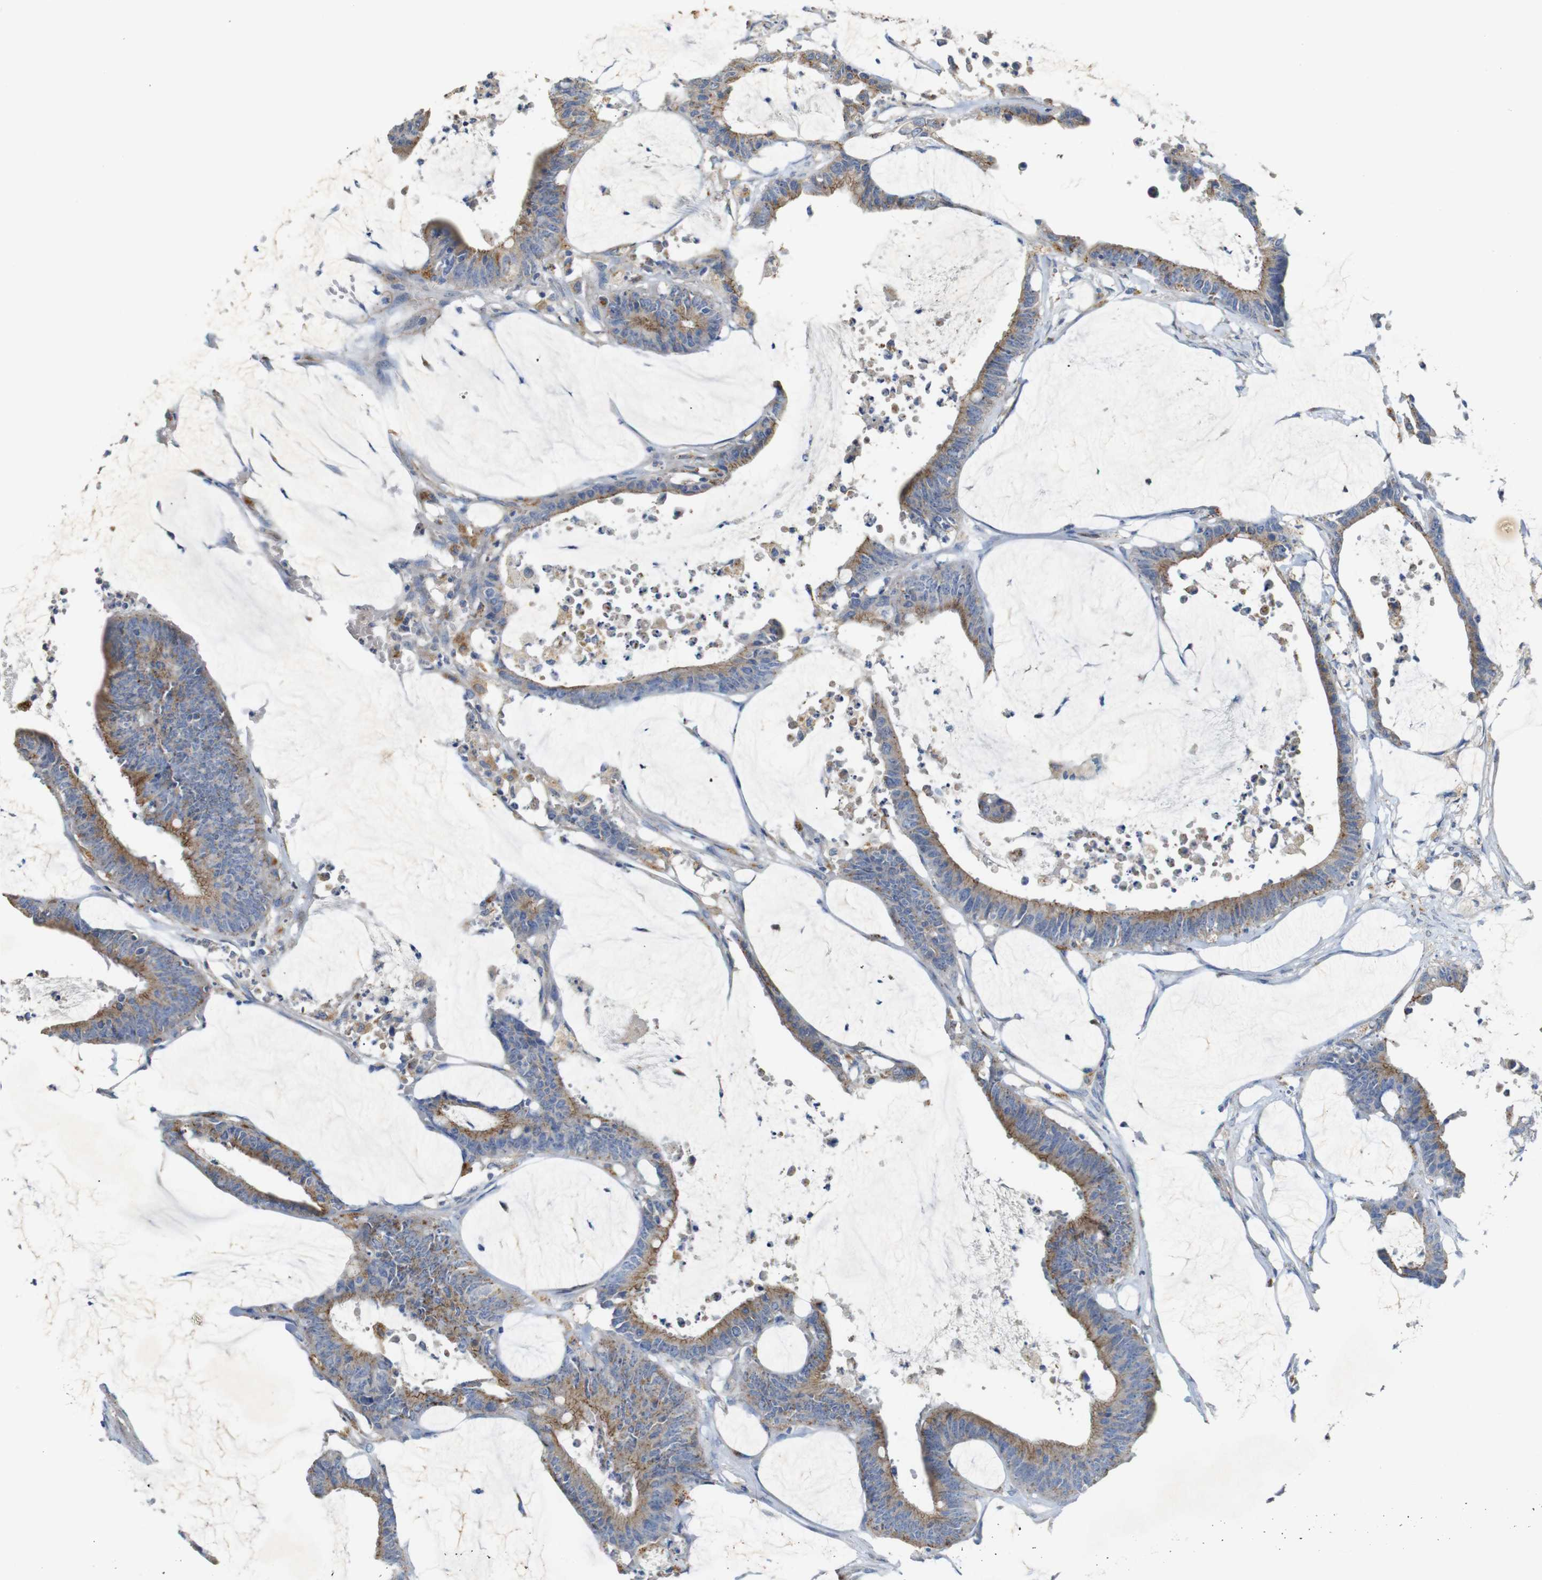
{"staining": {"intensity": "moderate", "quantity": "25%-75%", "location": "cytoplasmic/membranous"}, "tissue": "colorectal cancer", "cell_type": "Tumor cells", "image_type": "cancer", "snomed": [{"axis": "morphology", "description": "Adenocarcinoma, NOS"}, {"axis": "topography", "description": "Rectum"}], "caption": "Protein expression analysis of human colorectal cancer reveals moderate cytoplasmic/membranous staining in approximately 25%-75% of tumor cells.", "gene": "NHLRC3", "patient": {"sex": "female", "age": 66}}